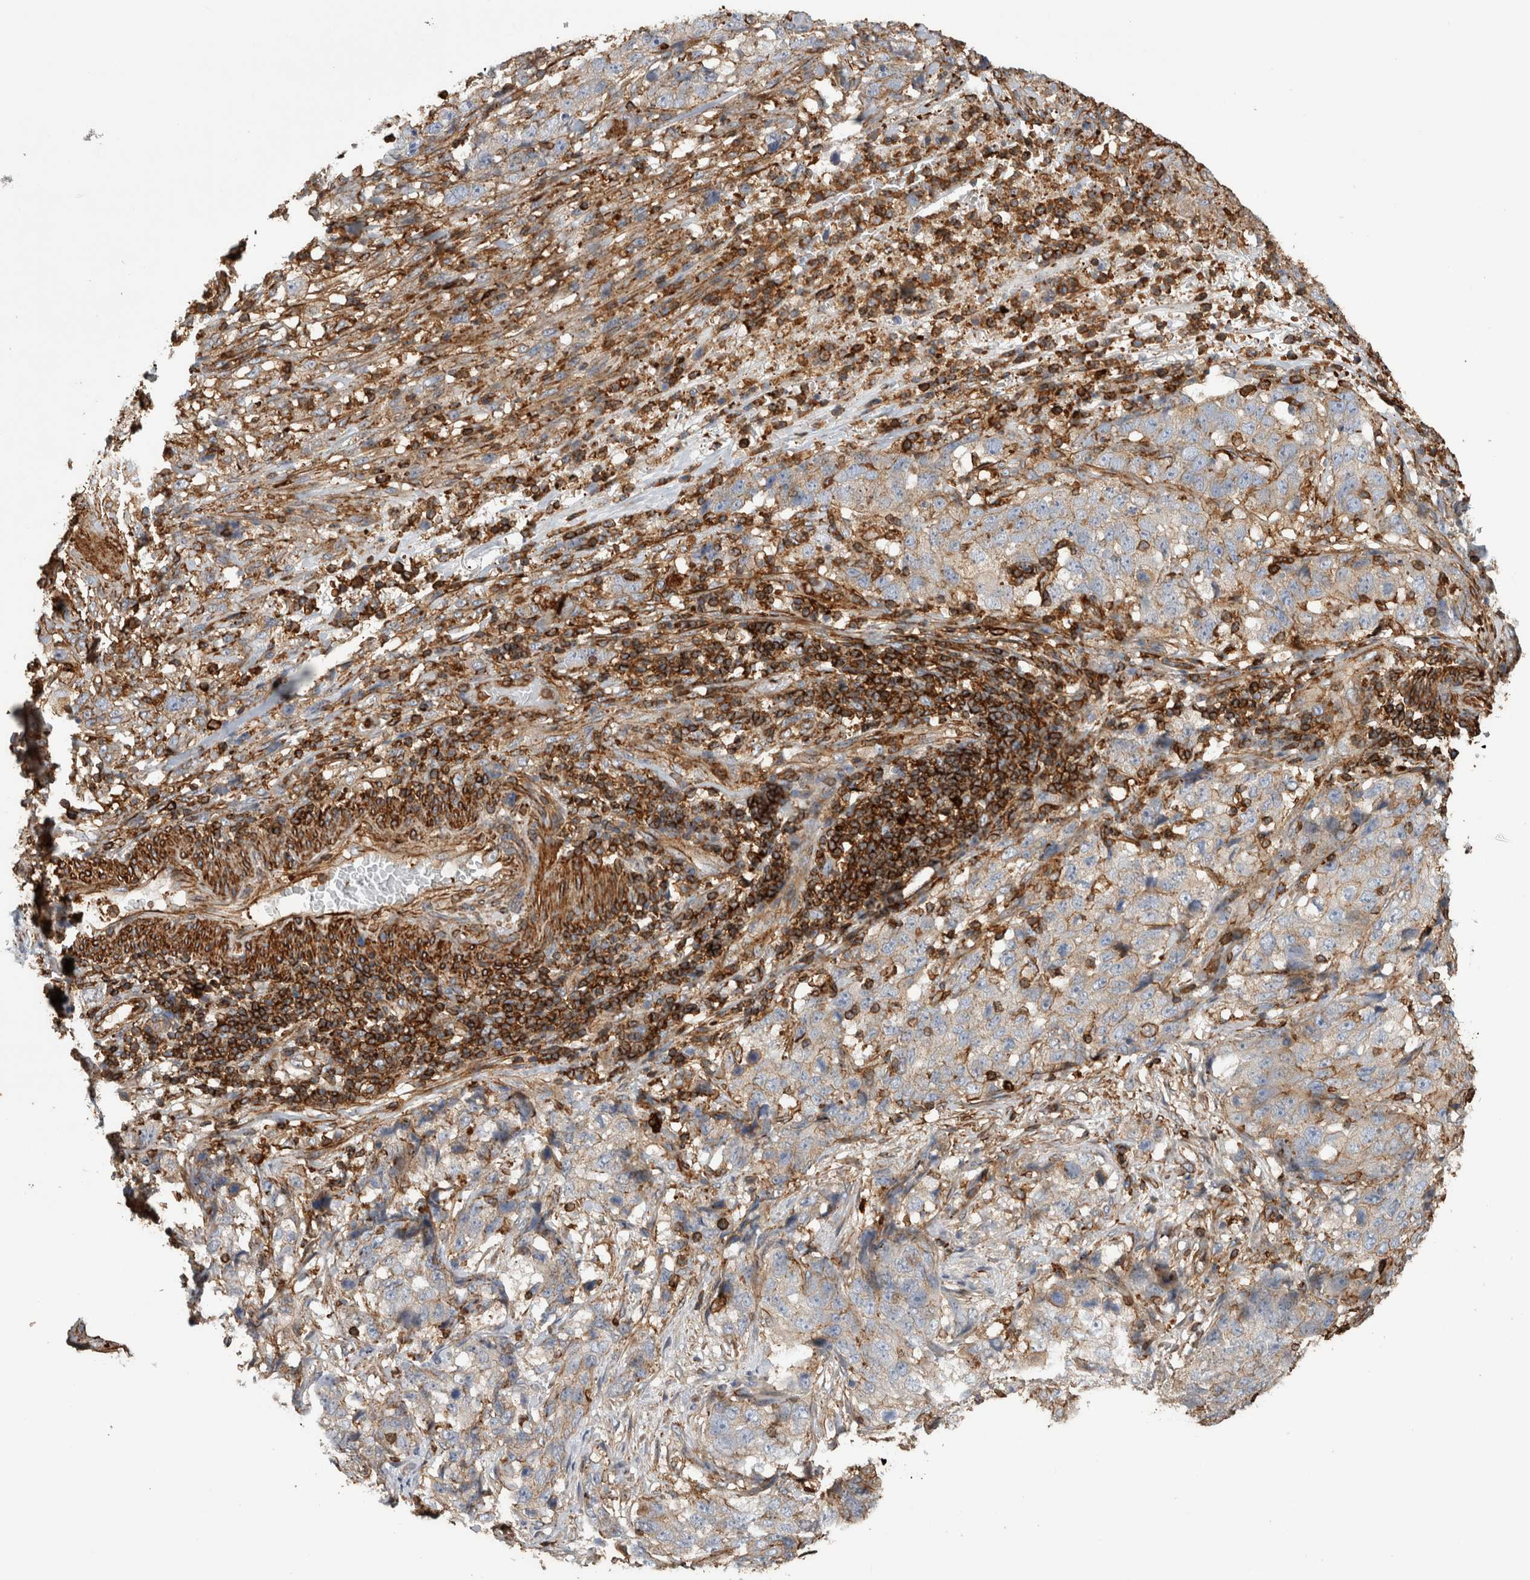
{"staining": {"intensity": "moderate", "quantity": "<25%", "location": "cytoplasmic/membranous"}, "tissue": "stomach cancer", "cell_type": "Tumor cells", "image_type": "cancer", "snomed": [{"axis": "morphology", "description": "Adenocarcinoma, NOS"}, {"axis": "topography", "description": "Stomach"}], "caption": "An immunohistochemistry (IHC) photomicrograph of neoplastic tissue is shown. Protein staining in brown labels moderate cytoplasmic/membranous positivity in stomach adenocarcinoma within tumor cells. Immunohistochemistry stains the protein of interest in brown and the nuclei are stained blue.", "gene": "GPER1", "patient": {"sex": "male", "age": 48}}